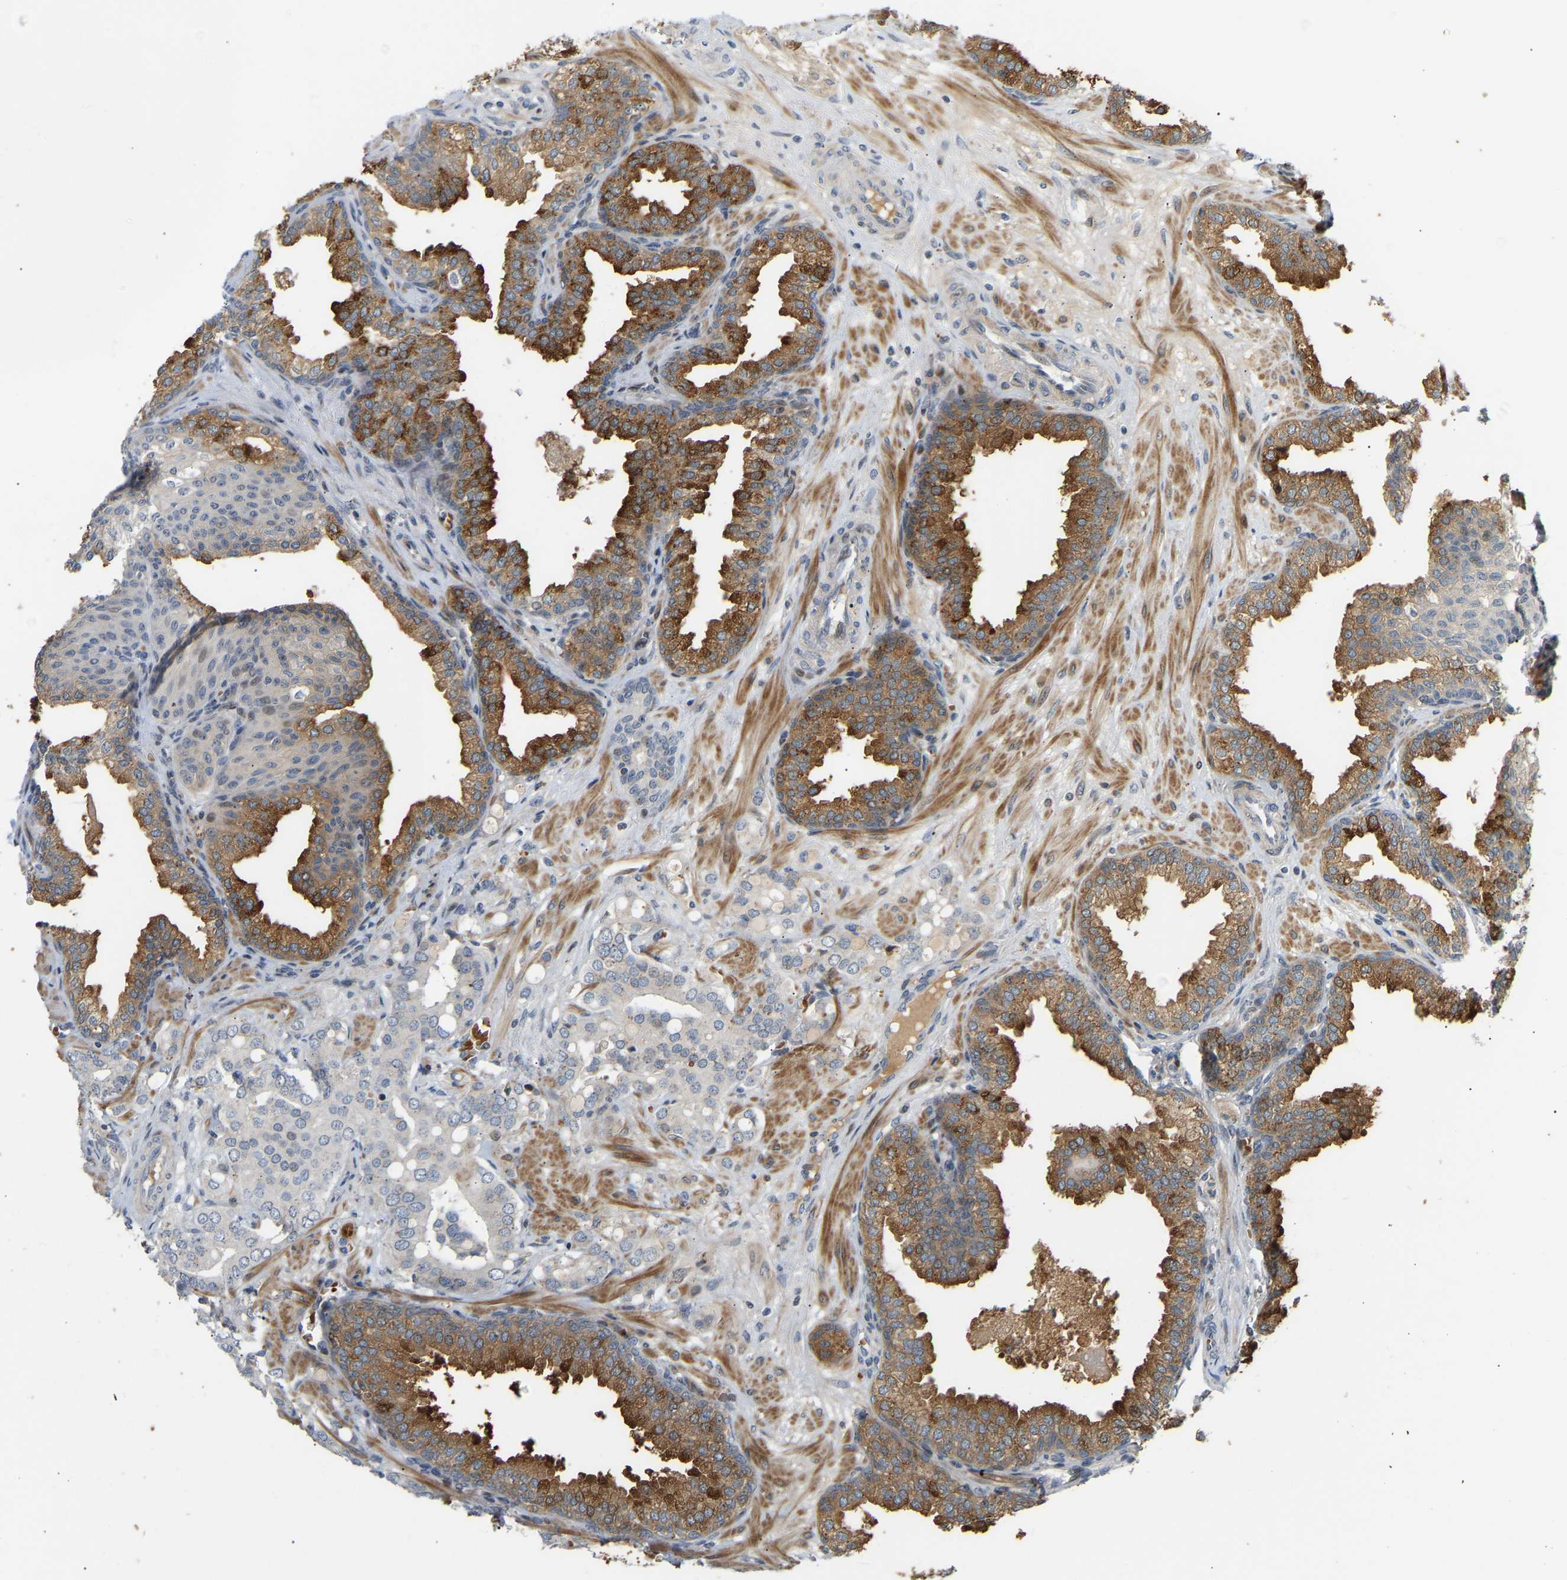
{"staining": {"intensity": "negative", "quantity": "none", "location": "none"}, "tissue": "prostate cancer", "cell_type": "Tumor cells", "image_type": "cancer", "snomed": [{"axis": "morphology", "description": "Adenocarcinoma, High grade"}, {"axis": "topography", "description": "Prostate"}], "caption": "This is a image of immunohistochemistry (IHC) staining of prostate cancer (adenocarcinoma (high-grade)), which shows no expression in tumor cells.", "gene": "POGLUT2", "patient": {"sex": "male", "age": 52}}